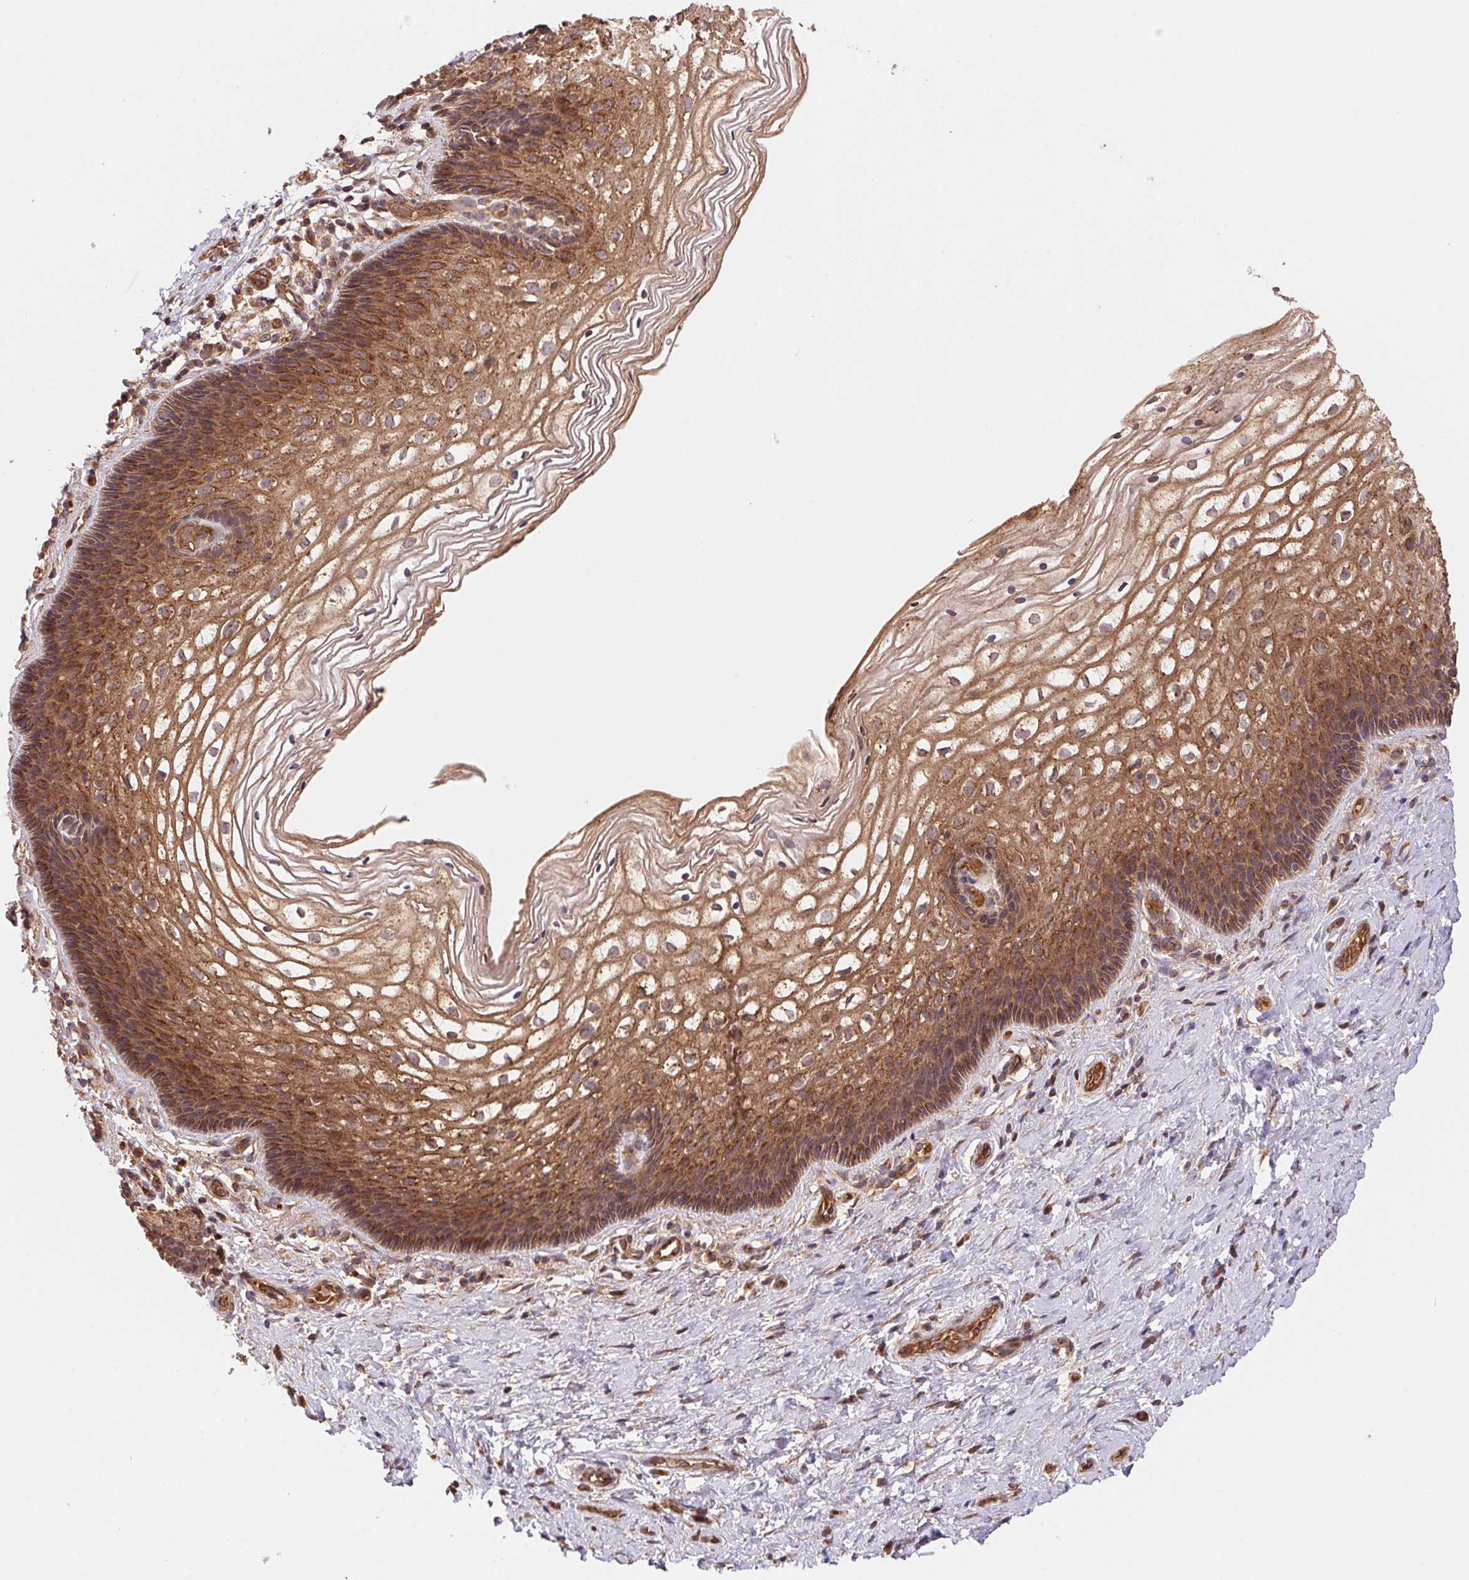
{"staining": {"intensity": "moderate", "quantity": ">75%", "location": "cytoplasmic/membranous"}, "tissue": "cervix", "cell_type": "Glandular cells", "image_type": "normal", "snomed": [{"axis": "morphology", "description": "Normal tissue, NOS"}, {"axis": "topography", "description": "Cervix"}], "caption": "A histopathology image of cervix stained for a protein displays moderate cytoplasmic/membranous brown staining in glandular cells.", "gene": "USE1", "patient": {"sex": "female", "age": 34}}